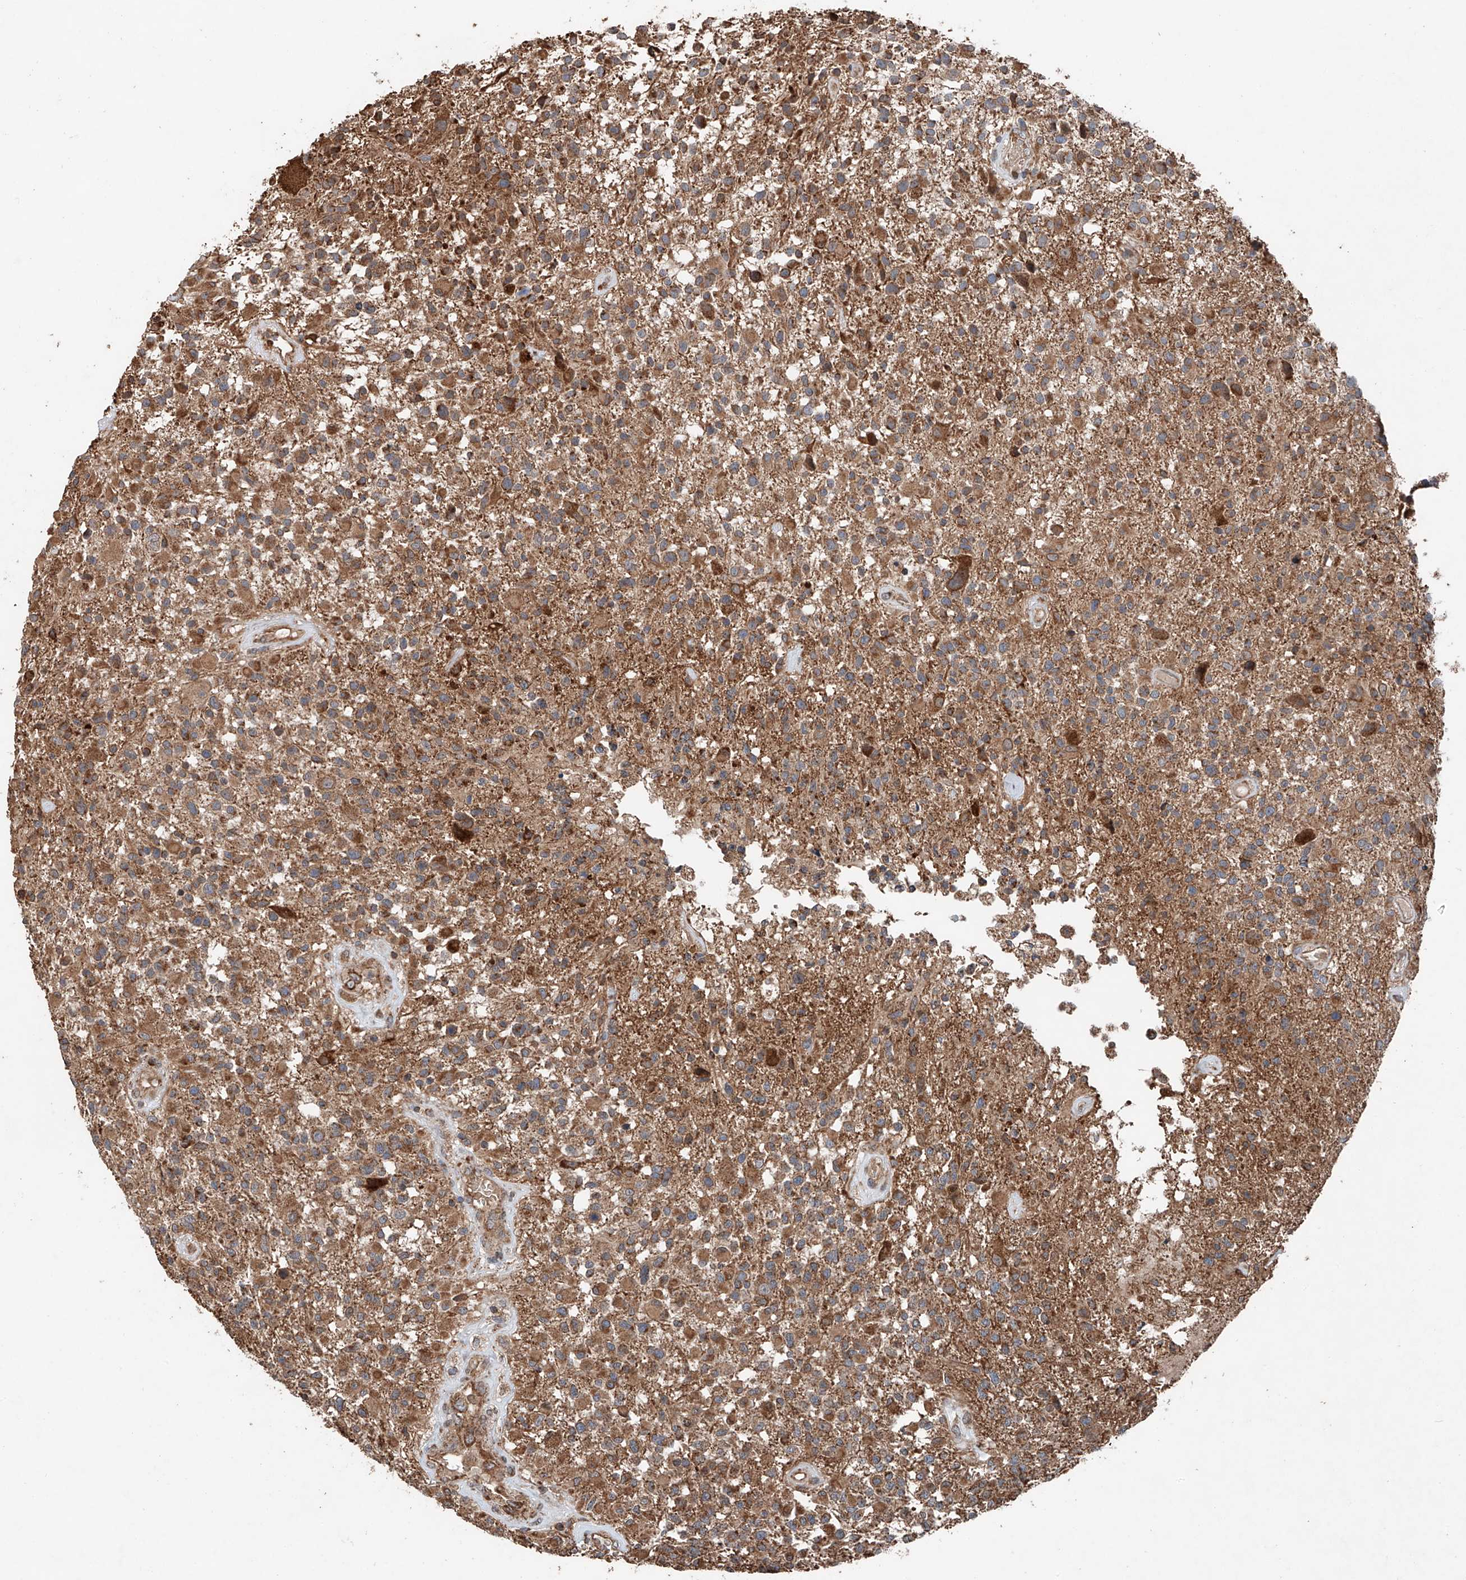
{"staining": {"intensity": "strong", "quantity": "25%-75%", "location": "cytoplasmic/membranous"}, "tissue": "glioma", "cell_type": "Tumor cells", "image_type": "cancer", "snomed": [{"axis": "morphology", "description": "Glioma, malignant, High grade"}, {"axis": "morphology", "description": "Glioblastoma, NOS"}, {"axis": "topography", "description": "Brain"}], "caption": "There is high levels of strong cytoplasmic/membranous positivity in tumor cells of glioblastoma, as demonstrated by immunohistochemical staining (brown color).", "gene": "AP4B1", "patient": {"sex": "male", "age": 60}}